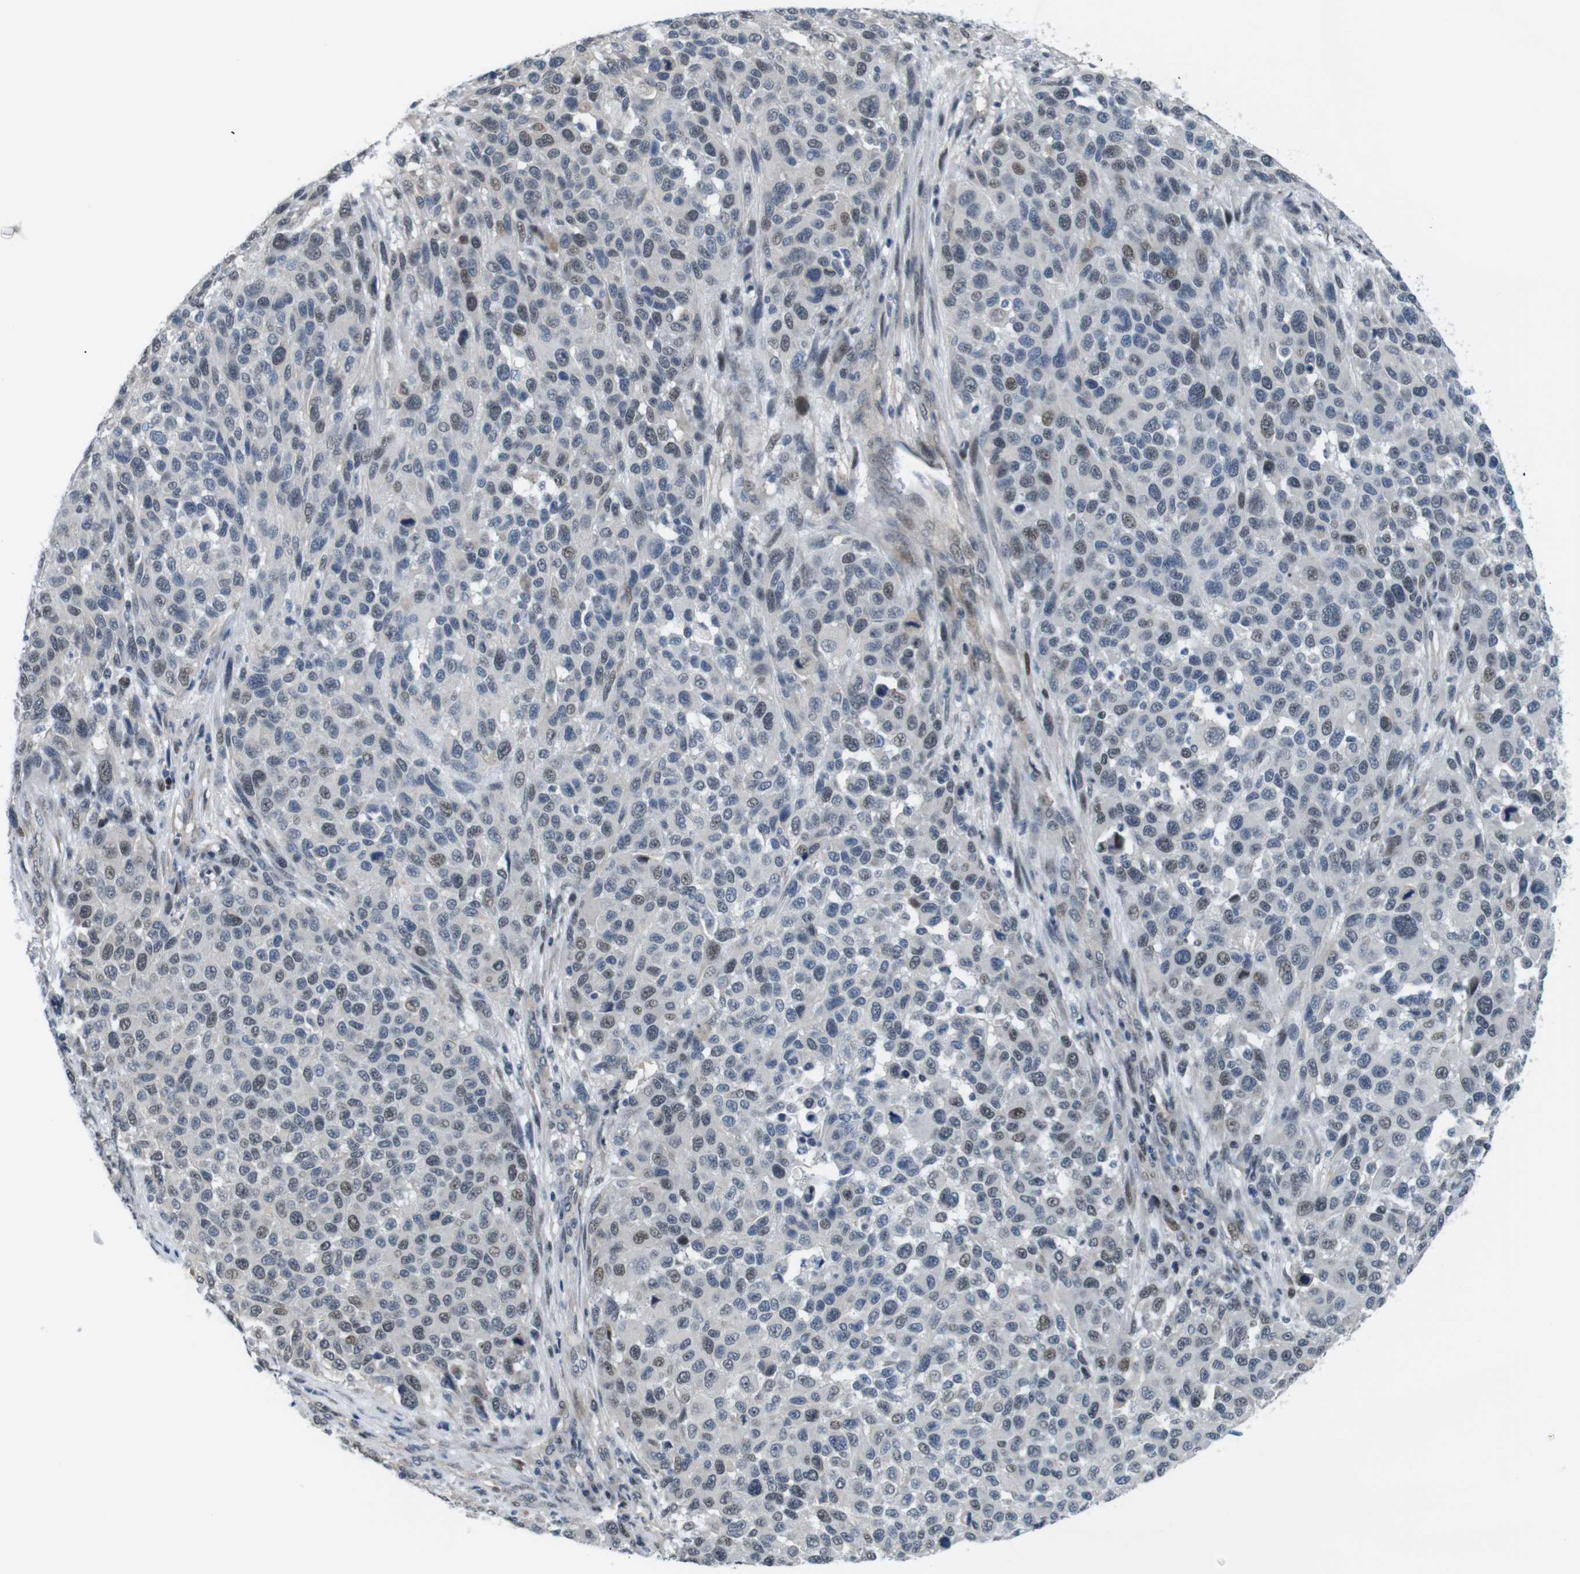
{"staining": {"intensity": "weak", "quantity": "<25%", "location": "nuclear"}, "tissue": "melanoma", "cell_type": "Tumor cells", "image_type": "cancer", "snomed": [{"axis": "morphology", "description": "Malignant melanoma, Metastatic site"}, {"axis": "topography", "description": "Lymph node"}], "caption": "High magnification brightfield microscopy of malignant melanoma (metastatic site) stained with DAB (3,3'-diaminobenzidine) (brown) and counterstained with hematoxylin (blue): tumor cells show no significant positivity.", "gene": "SMCO2", "patient": {"sex": "male", "age": 61}}